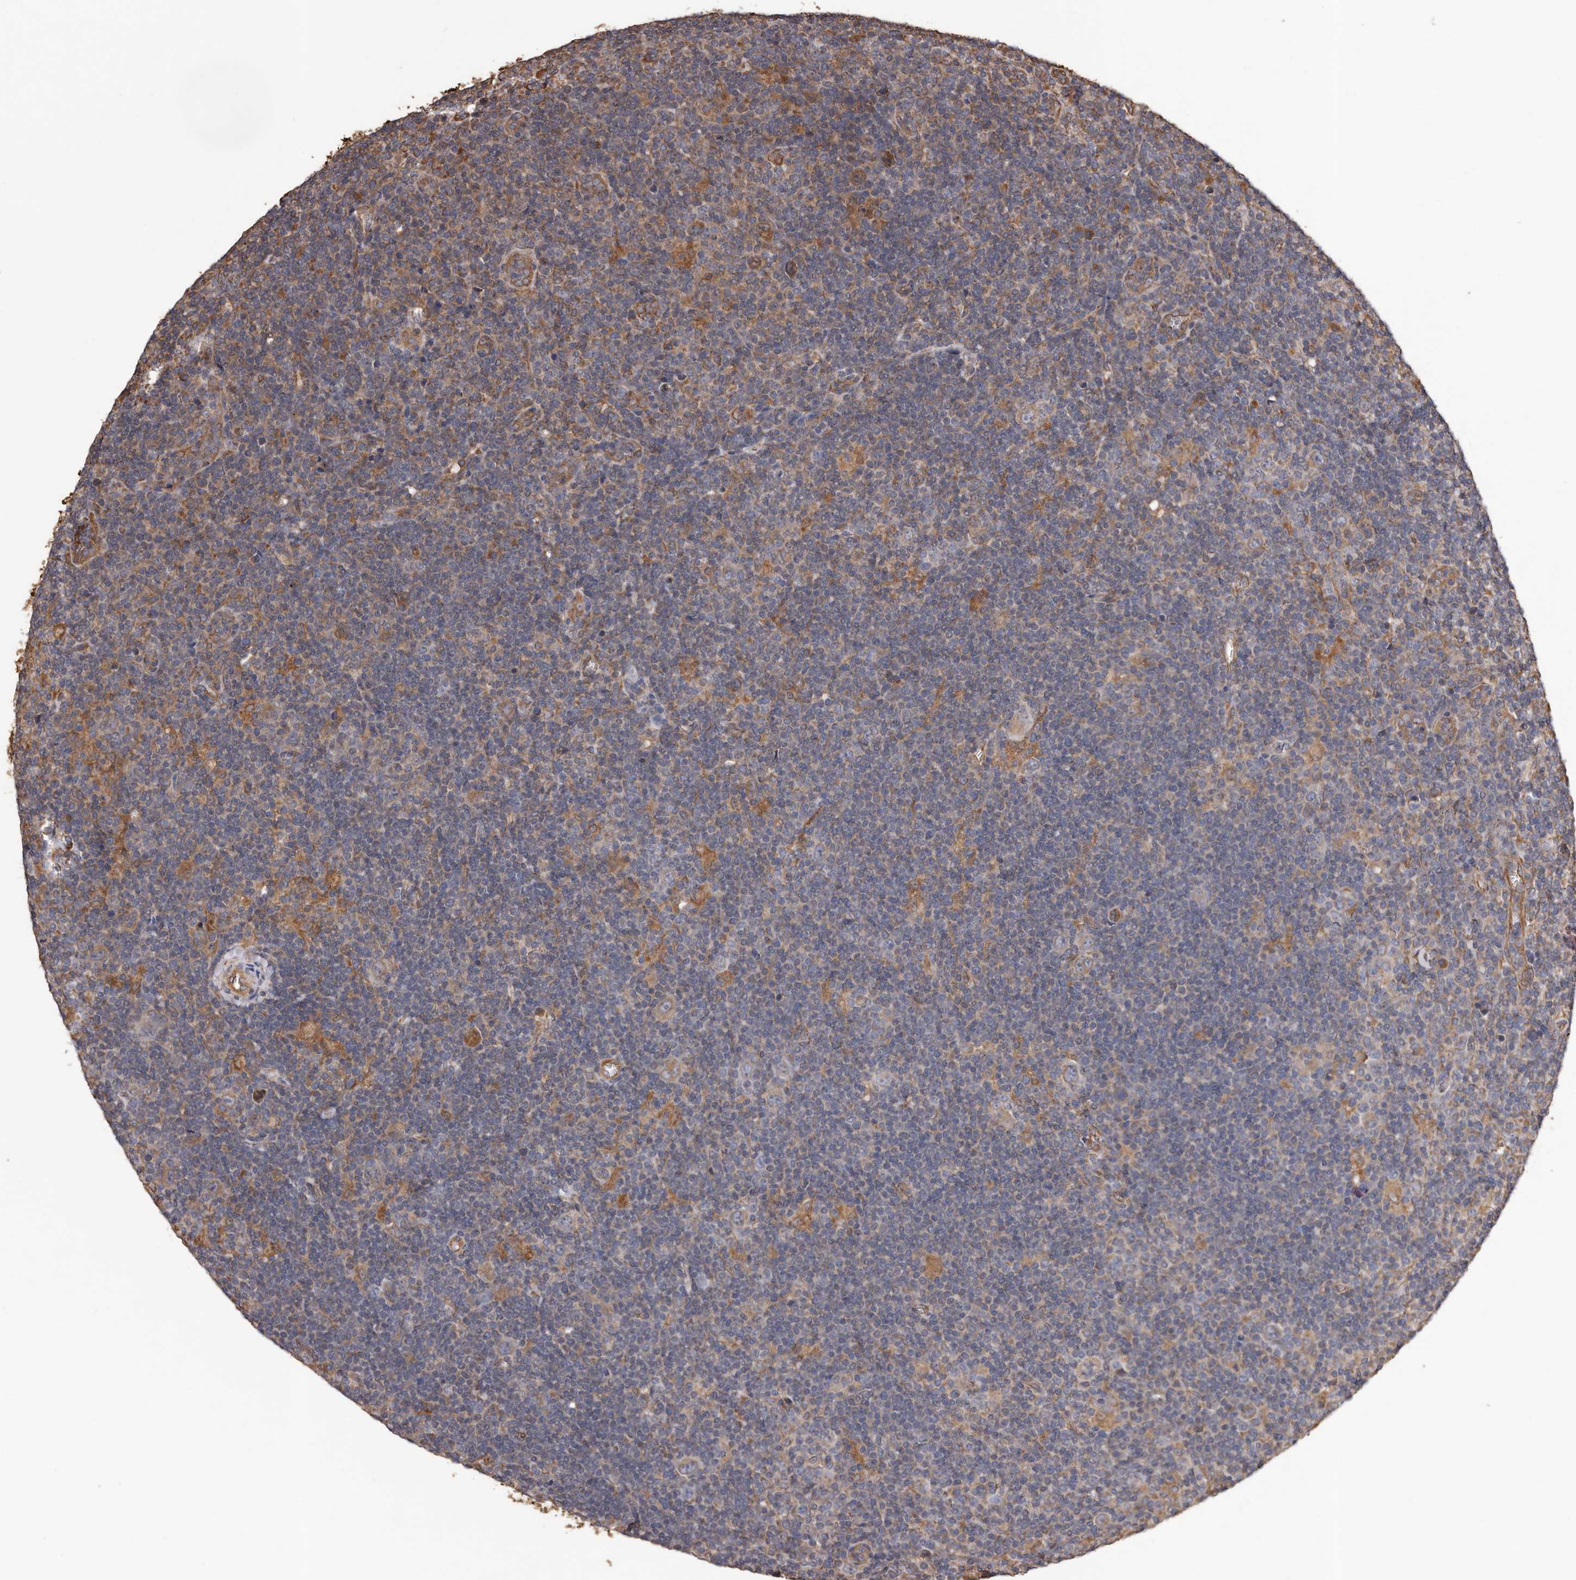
{"staining": {"intensity": "negative", "quantity": "none", "location": "none"}, "tissue": "lymphoma", "cell_type": "Tumor cells", "image_type": "cancer", "snomed": [{"axis": "morphology", "description": "Hodgkin's disease, NOS"}, {"axis": "topography", "description": "Lymph node"}], "caption": "Image shows no significant protein expression in tumor cells of Hodgkin's disease.", "gene": "CEP104", "patient": {"sex": "female", "age": 57}}